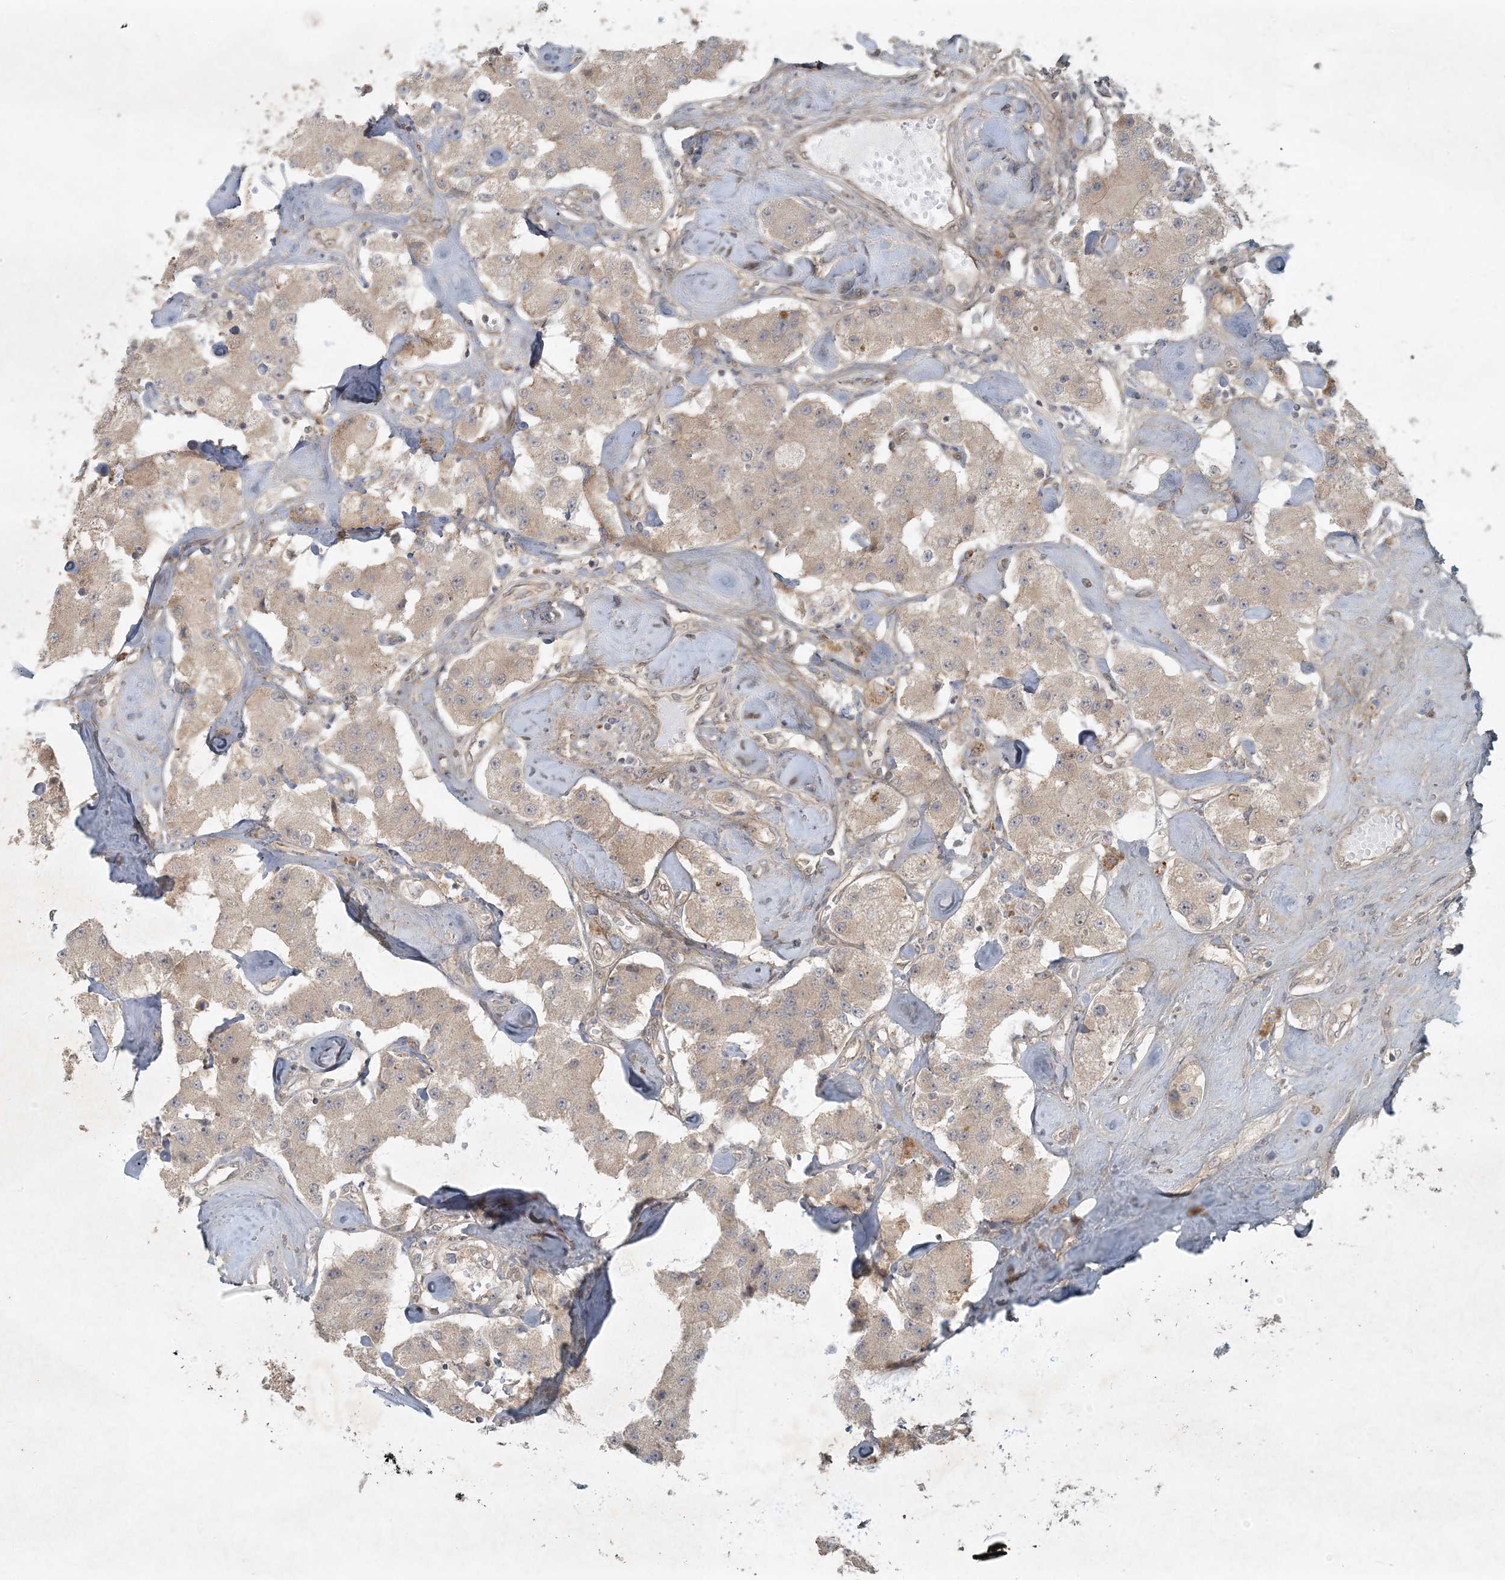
{"staining": {"intensity": "weak", "quantity": ">75%", "location": "cytoplasmic/membranous"}, "tissue": "carcinoid", "cell_type": "Tumor cells", "image_type": "cancer", "snomed": [{"axis": "morphology", "description": "Carcinoid, malignant, NOS"}, {"axis": "topography", "description": "Pancreas"}], "caption": "Immunohistochemistry photomicrograph of human carcinoid stained for a protein (brown), which shows low levels of weak cytoplasmic/membranous positivity in about >75% of tumor cells.", "gene": "BCORL1", "patient": {"sex": "male", "age": 41}}